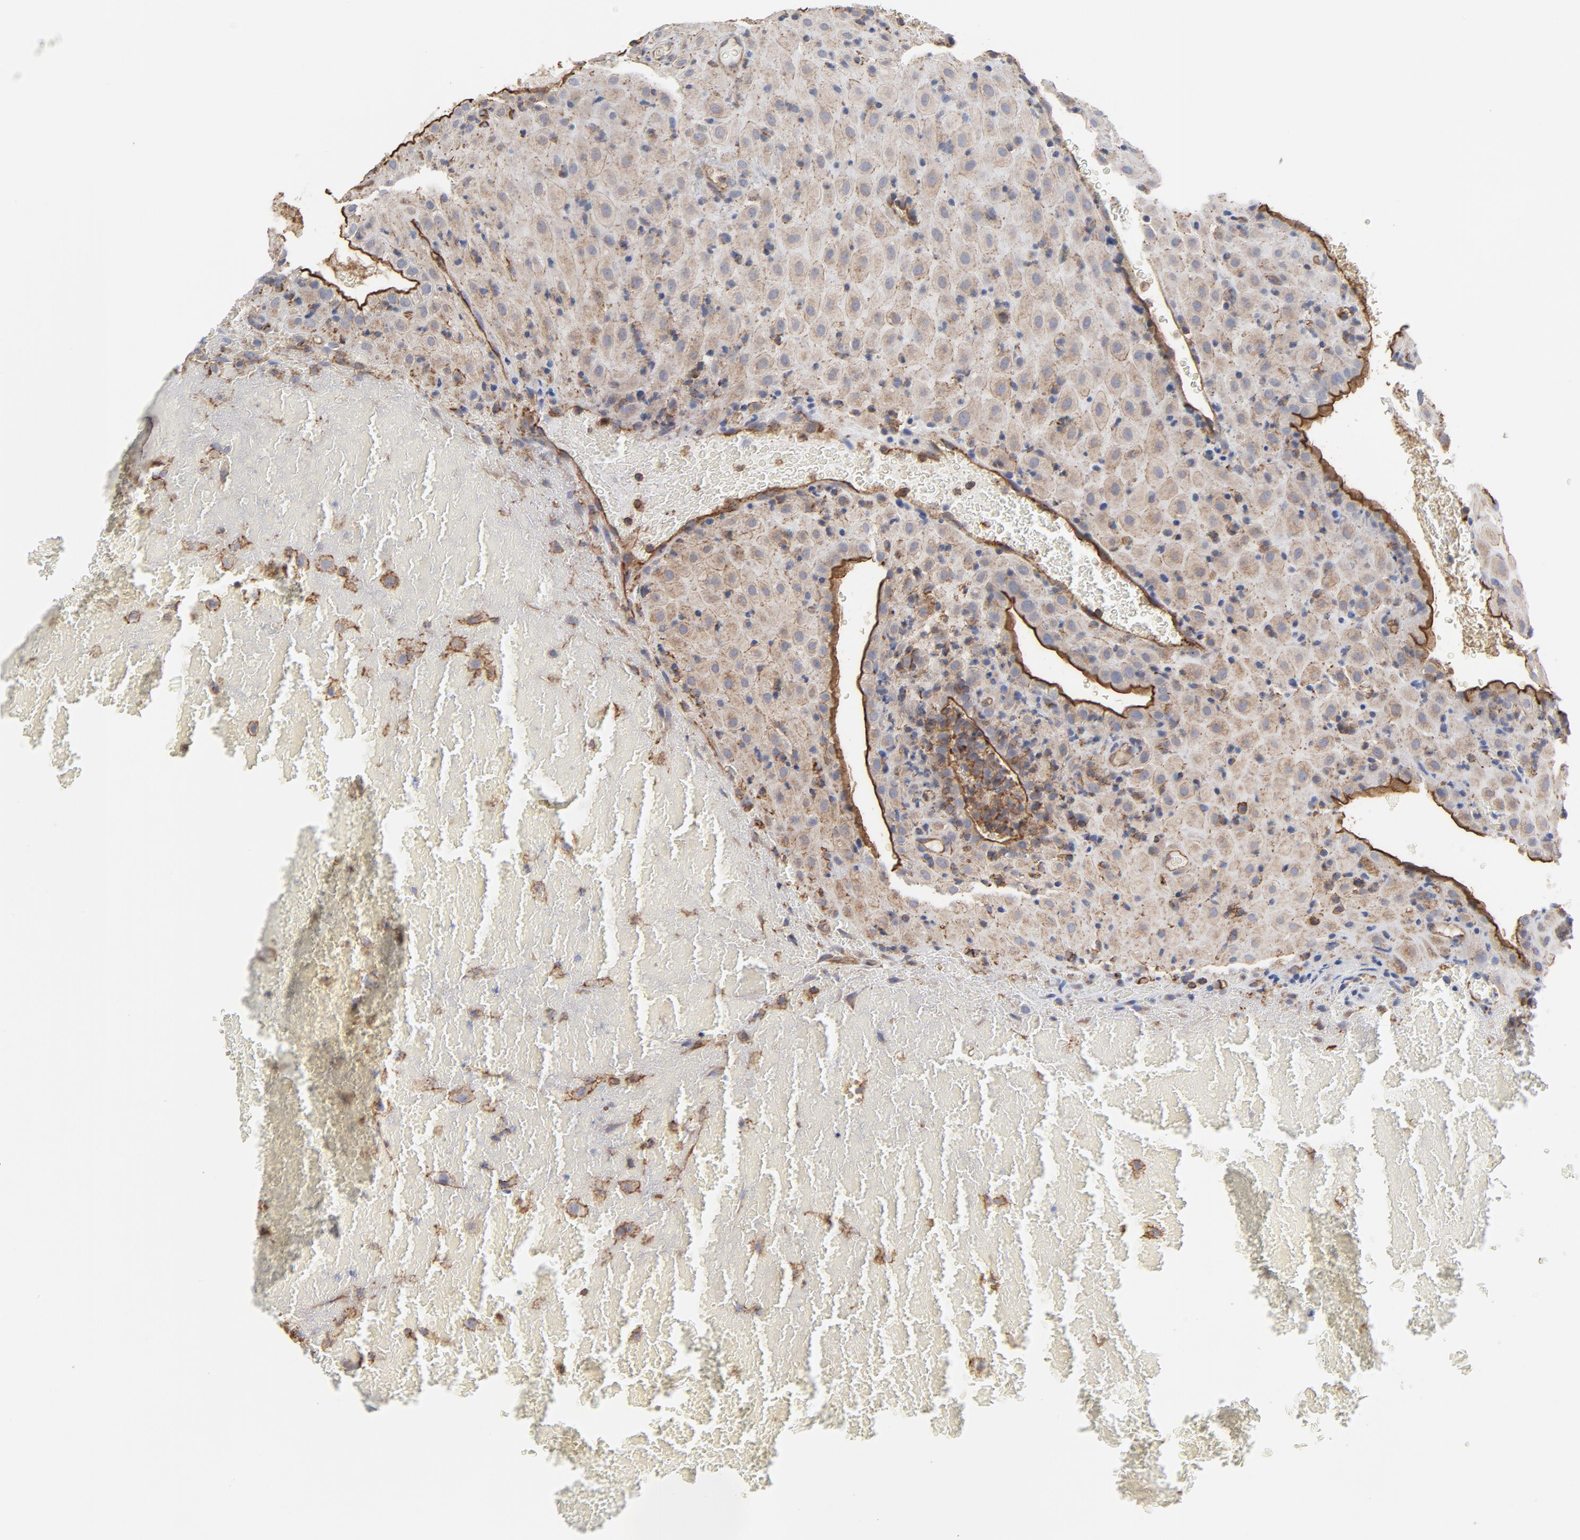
{"staining": {"intensity": "weak", "quantity": ">75%", "location": "cytoplasmic/membranous"}, "tissue": "placenta", "cell_type": "Decidual cells", "image_type": "normal", "snomed": [{"axis": "morphology", "description": "Normal tissue, NOS"}, {"axis": "topography", "description": "Placenta"}], "caption": "Immunohistochemical staining of benign placenta shows >75% levels of weak cytoplasmic/membranous protein staining in about >75% of decidual cells.", "gene": "OXA1L", "patient": {"sex": "female", "age": 19}}